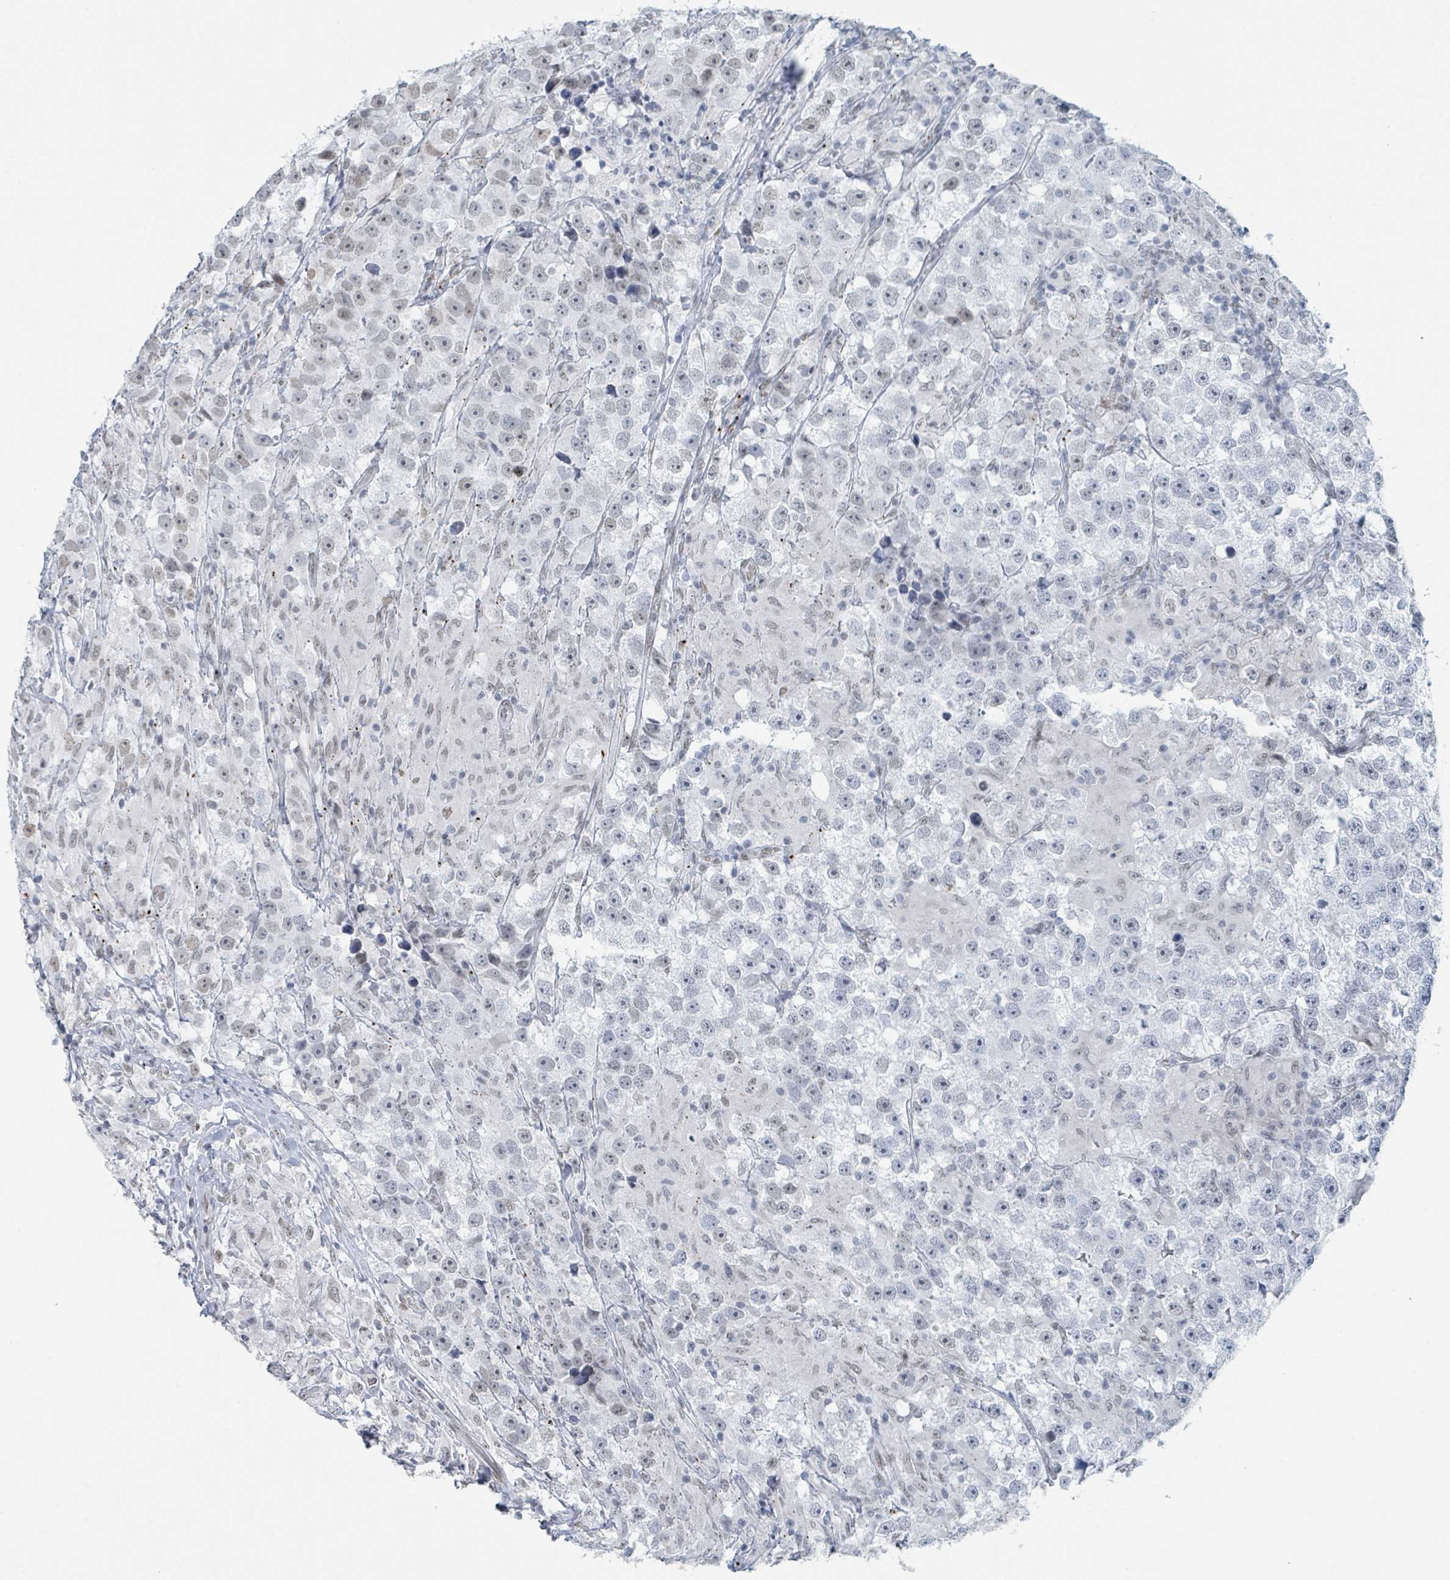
{"staining": {"intensity": "negative", "quantity": "none", "location": "none"}, "tissue": "testis cancer", "cell_type": "Tumor cells", "image_type": "cancer", "snomed": [{"axis": "morphology", "description": "Seminoma, NOS"}, {"axis": "topography", "description": "Testis"}], "caption": "High magnification brightfield microscopy of testis cancer (seminoma) stained with DAB (3,3'-diaminobenzidine) (brown) and counterstained with hematoxylin (blue): tumor cells show no significant staining.", "gene": "EHMT2", "patient": {"sex": "male", "age": 46}}